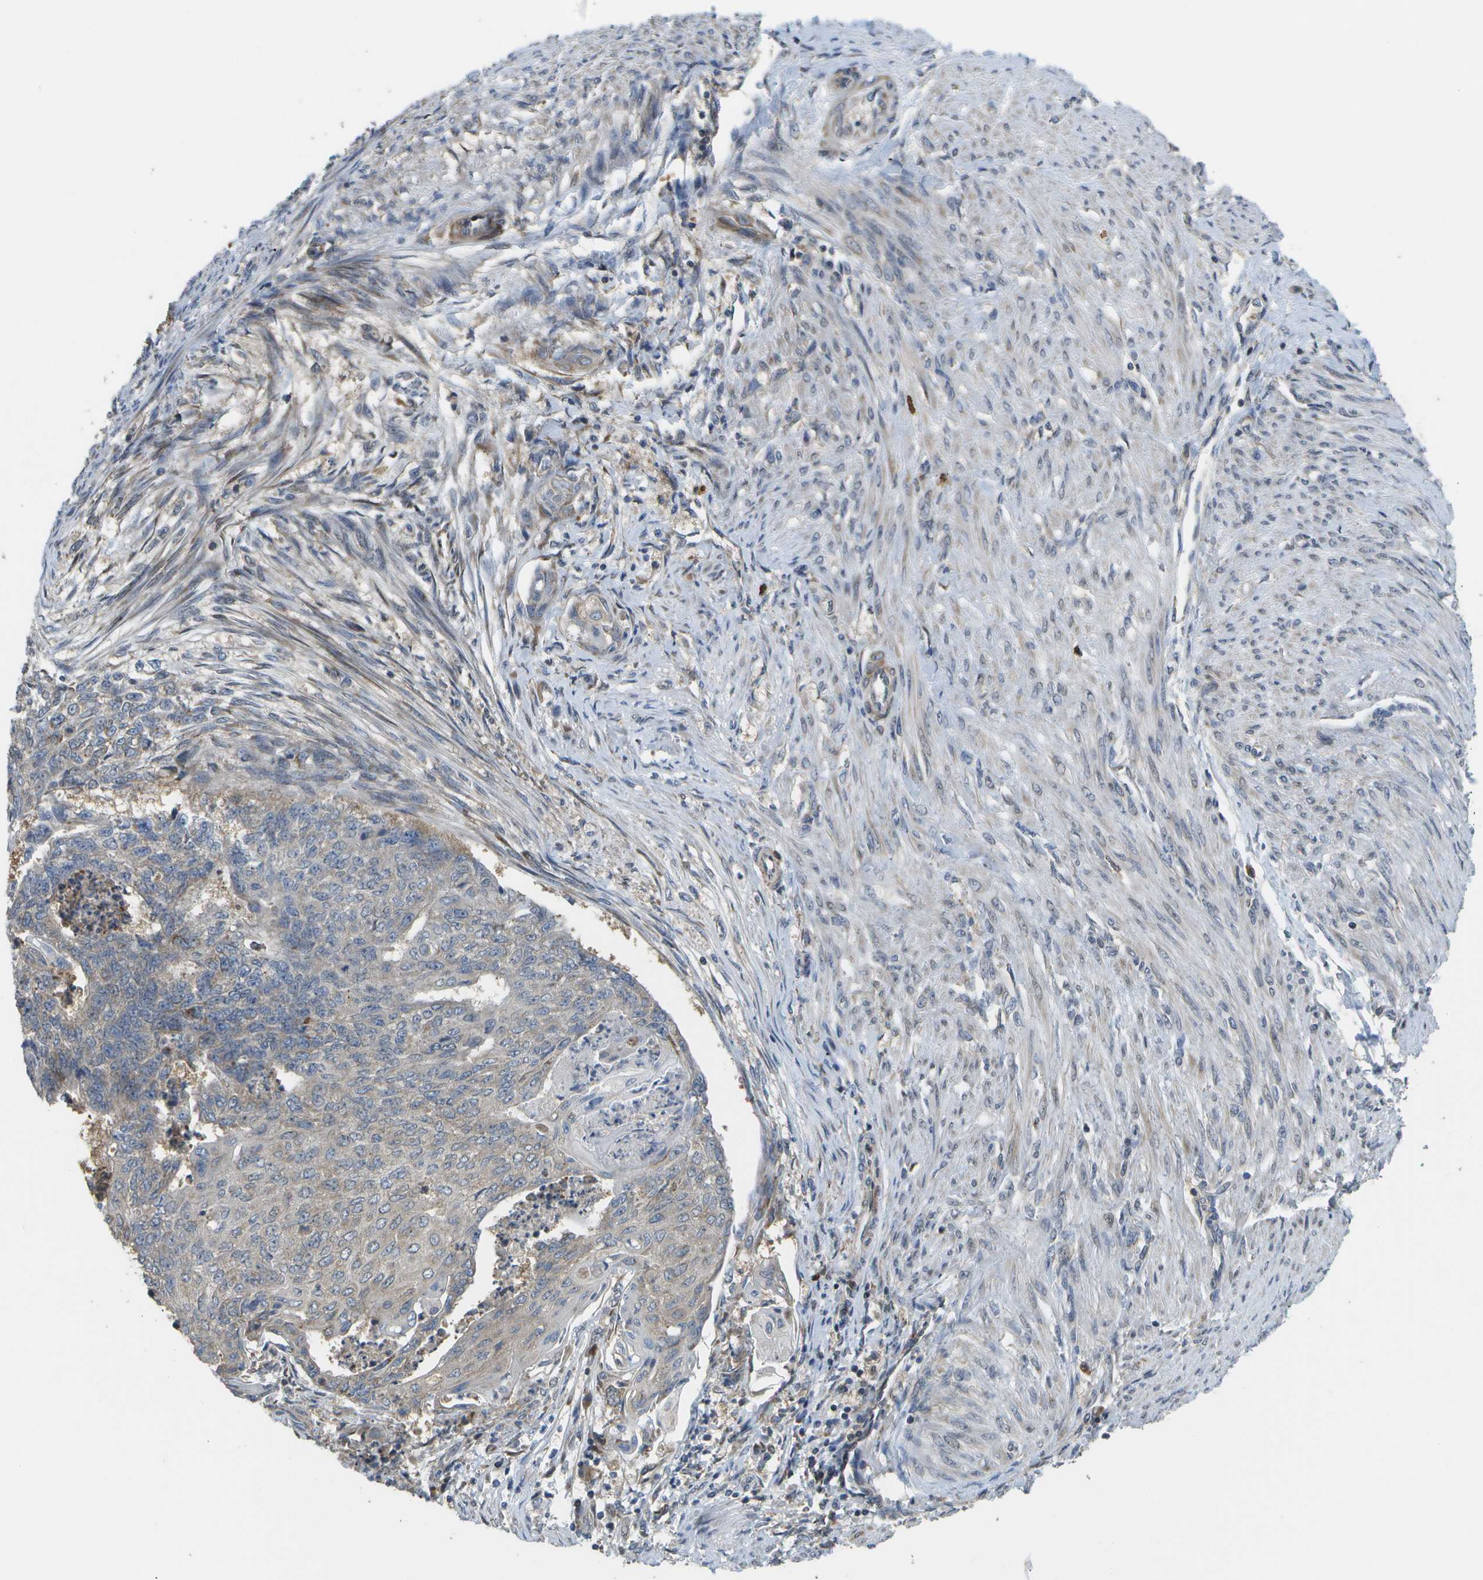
{"staining": {"intensity": "weak", "quantity": "<25%", "location": "cytoplasmic/membranous"}, "tissue": "endometrial cancer", "cell_type": "Tumor cells", "image_type": "cancer", "snomed": [{"axis": "morphology", "description": "Adenocarcinoma, NOS"}, {"axis": "topography", "description": "Endometrium"}], "caption": "This is an IHC histopathology image of endometrial cancer. There is no staining in tumor cells.", "gene": "HADHA", "patient": {"sex": "female", "age": 32}}